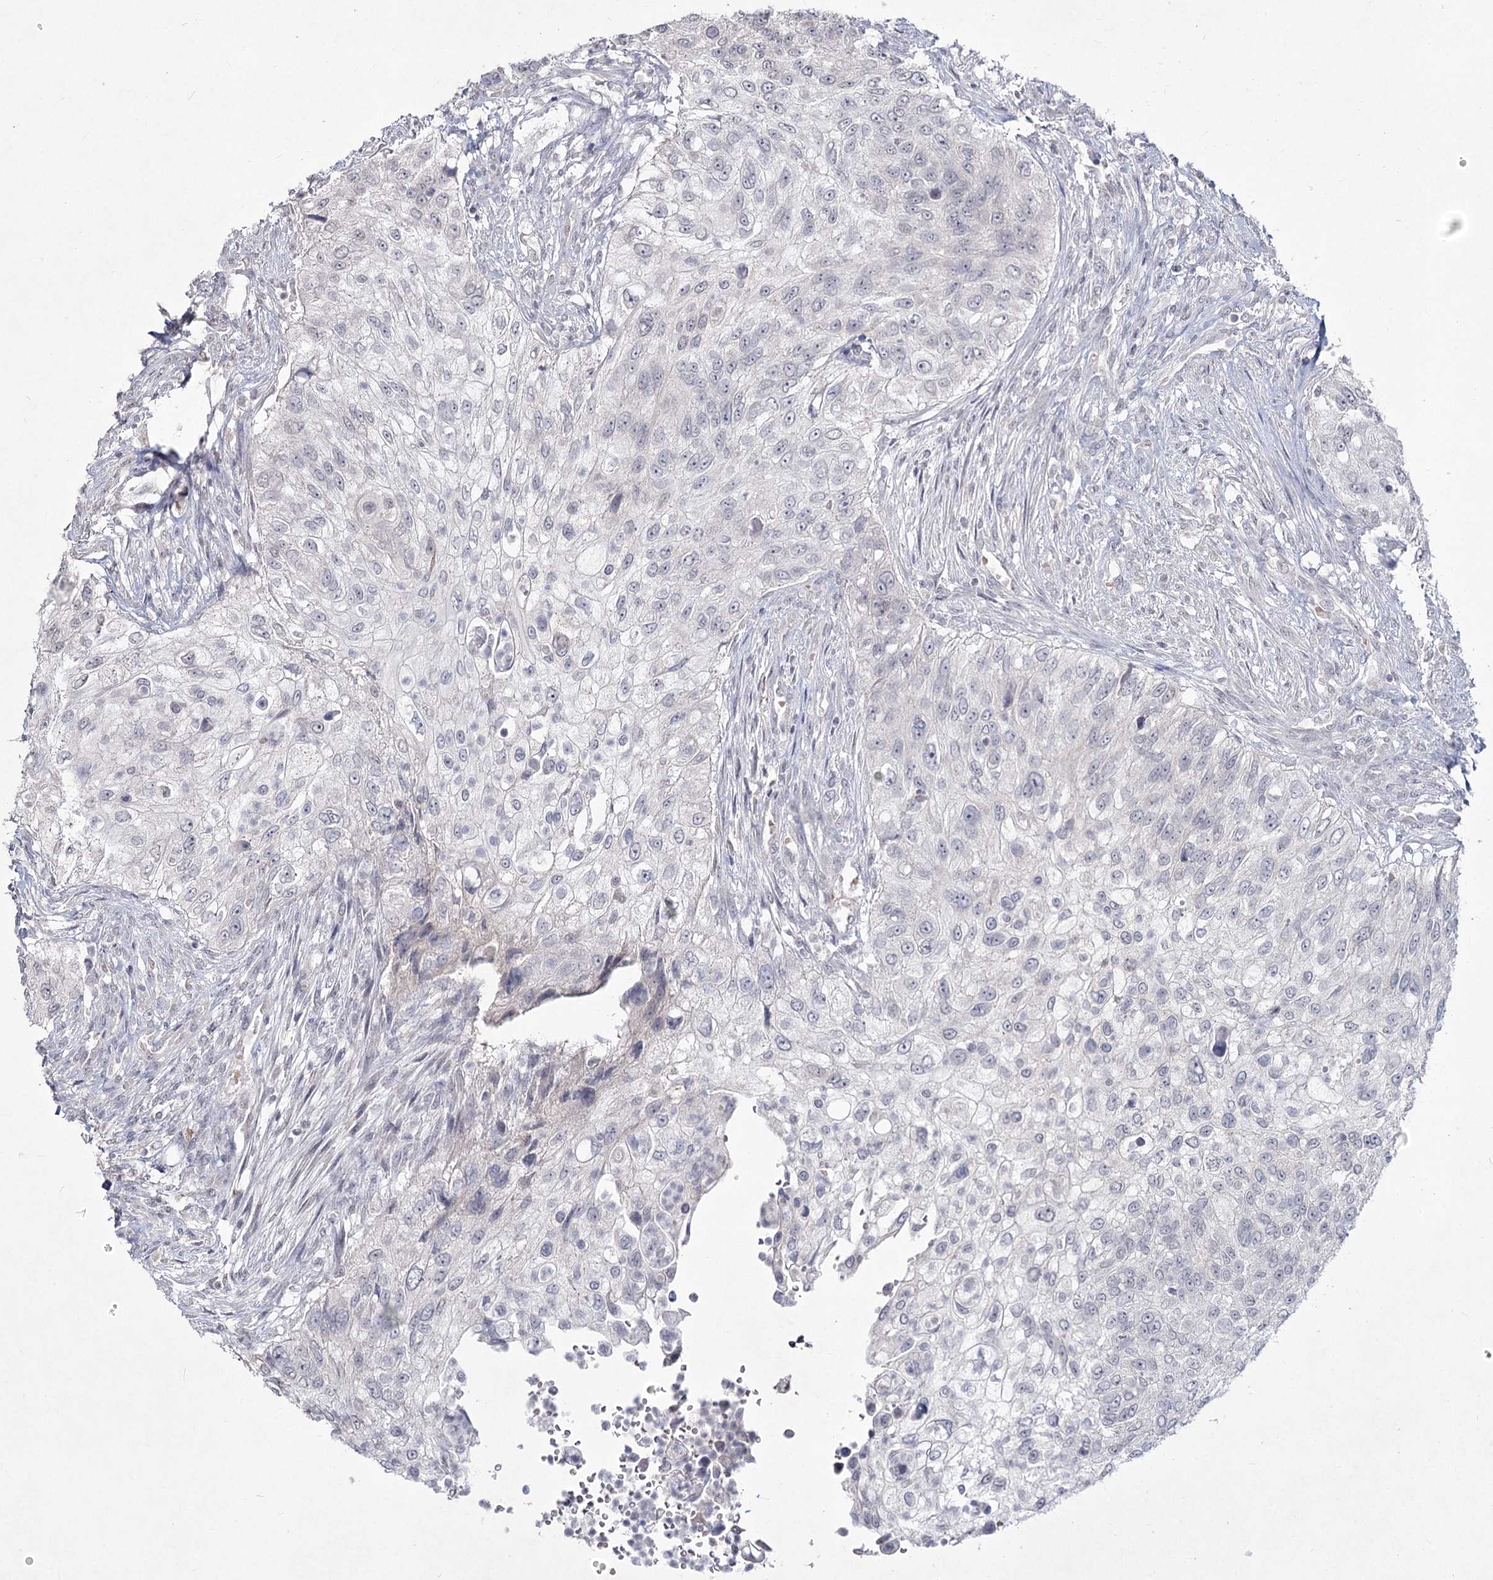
{"staining": {"intensity": "negative", "quantity": "none", "location": "none"}, "tissue": "urothelial cancer", "cell_type": "Tumor cells", "image_type": "cancer", "snomed": [{"axis": "morphology", "description": "Urothelial carcinoma, High grade"}, {"axis": "topography", "description": "Urinary bladder"}], "caption": "Image shows no protein expression in tumor cells of high-grade urothelial carcinoma tissue.", "gene": "LY6G5C", "patient": {"sex": "female", "age": 60}}